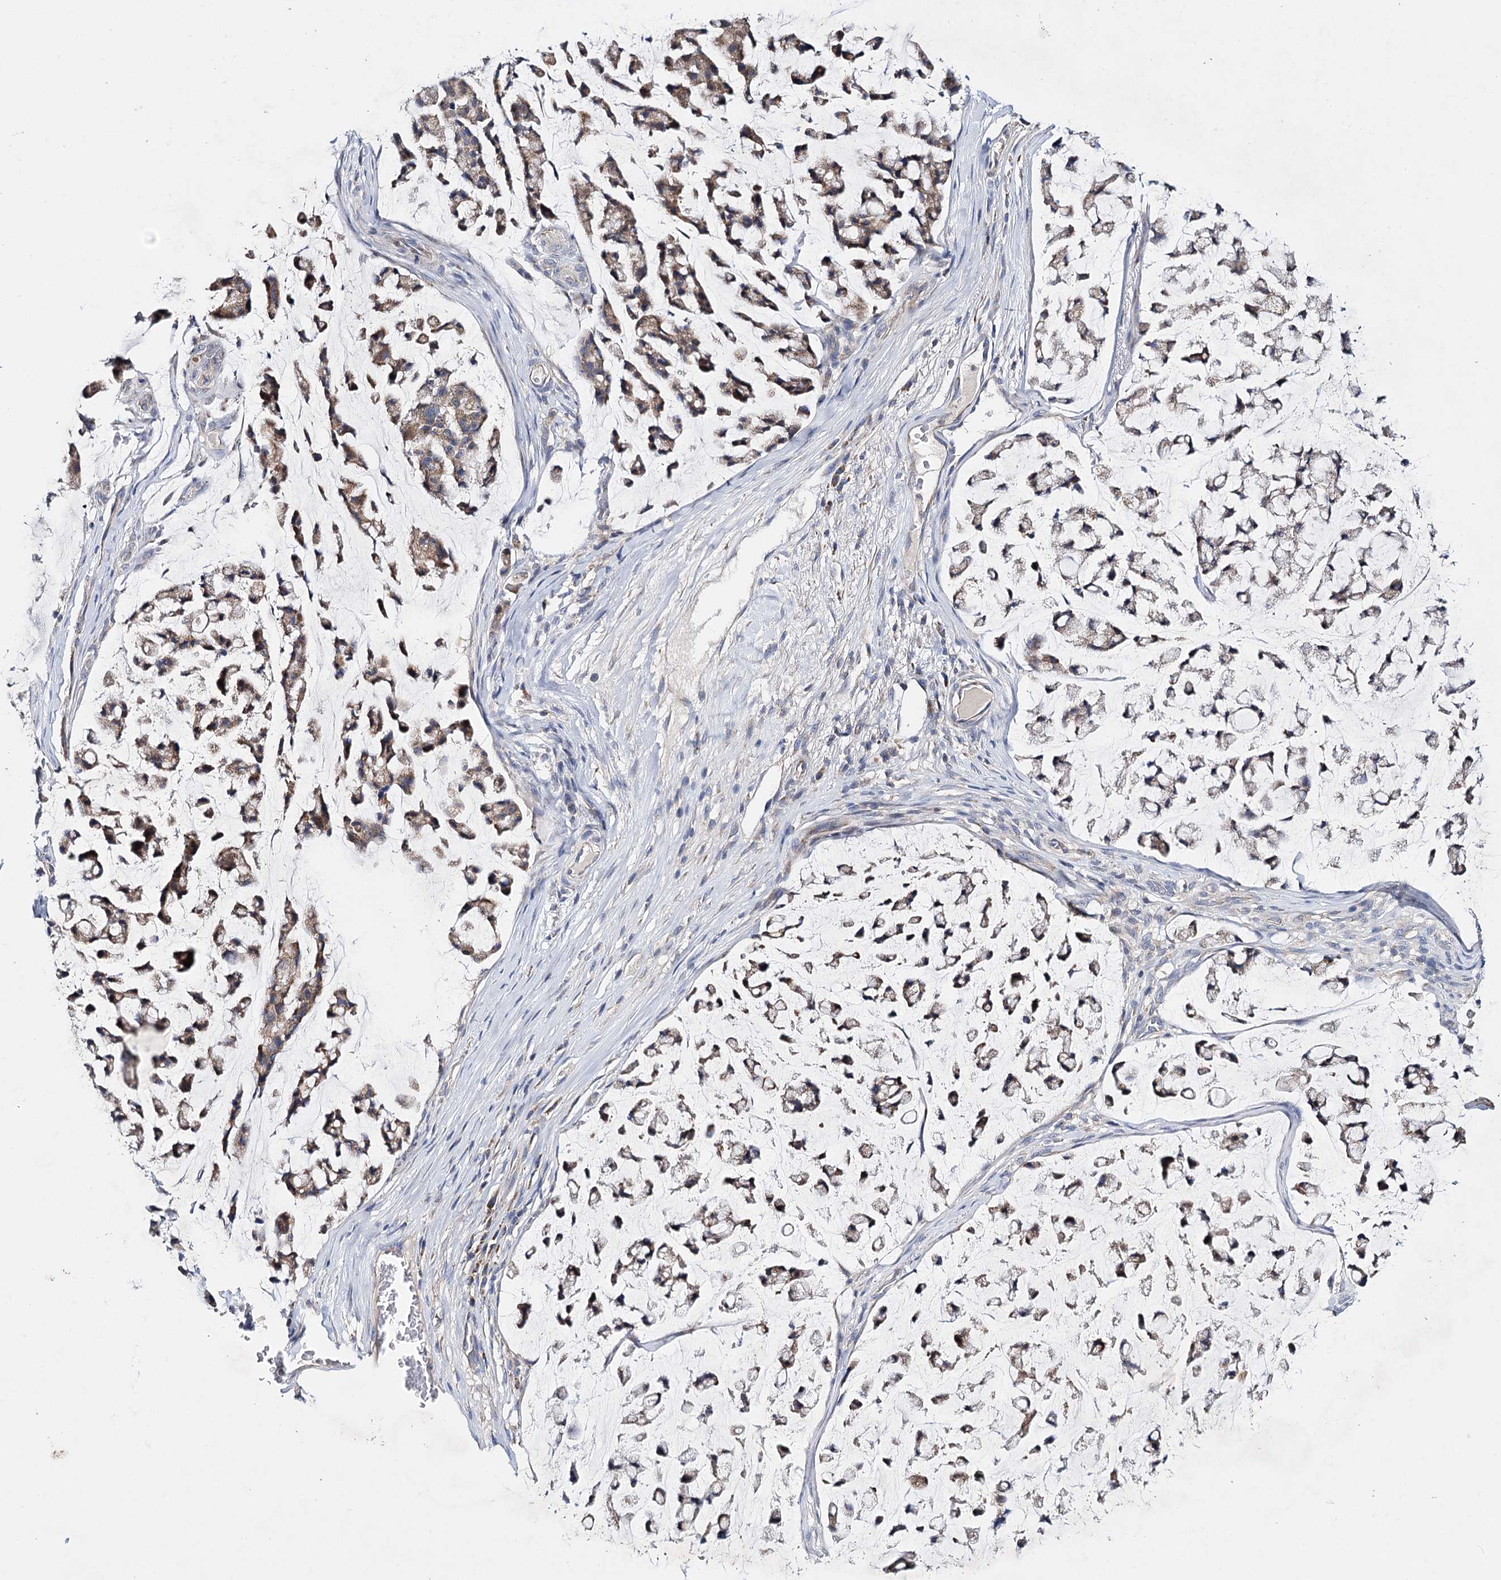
{"staining": {"intensity": "moderate", "quantity": ">75%", "location": "cytoplasmic/membranous"}, "tissue": "stomach cancer", "cell_type": "Tumor cells", "image_type": "cancer", "snomed": [{"axis": "morphology", "description": "Adenocarcinoma, NOS"}, {"axis": "topography", "description": "Stomach, lower"}], "caption": "The photomicrograph shows immunohistochemical staining of stomach adenocarcinoma. There is moderate cytoplasmic/membranous staining is appreciated in approximately >75% of tumor cells. (Stains: DAB in brown, nuclei in blue, Microscopy: brightfield microscopy at high magnification).", "gene": "CFAP46", "patient": {"sex": "male", "age": 67}}